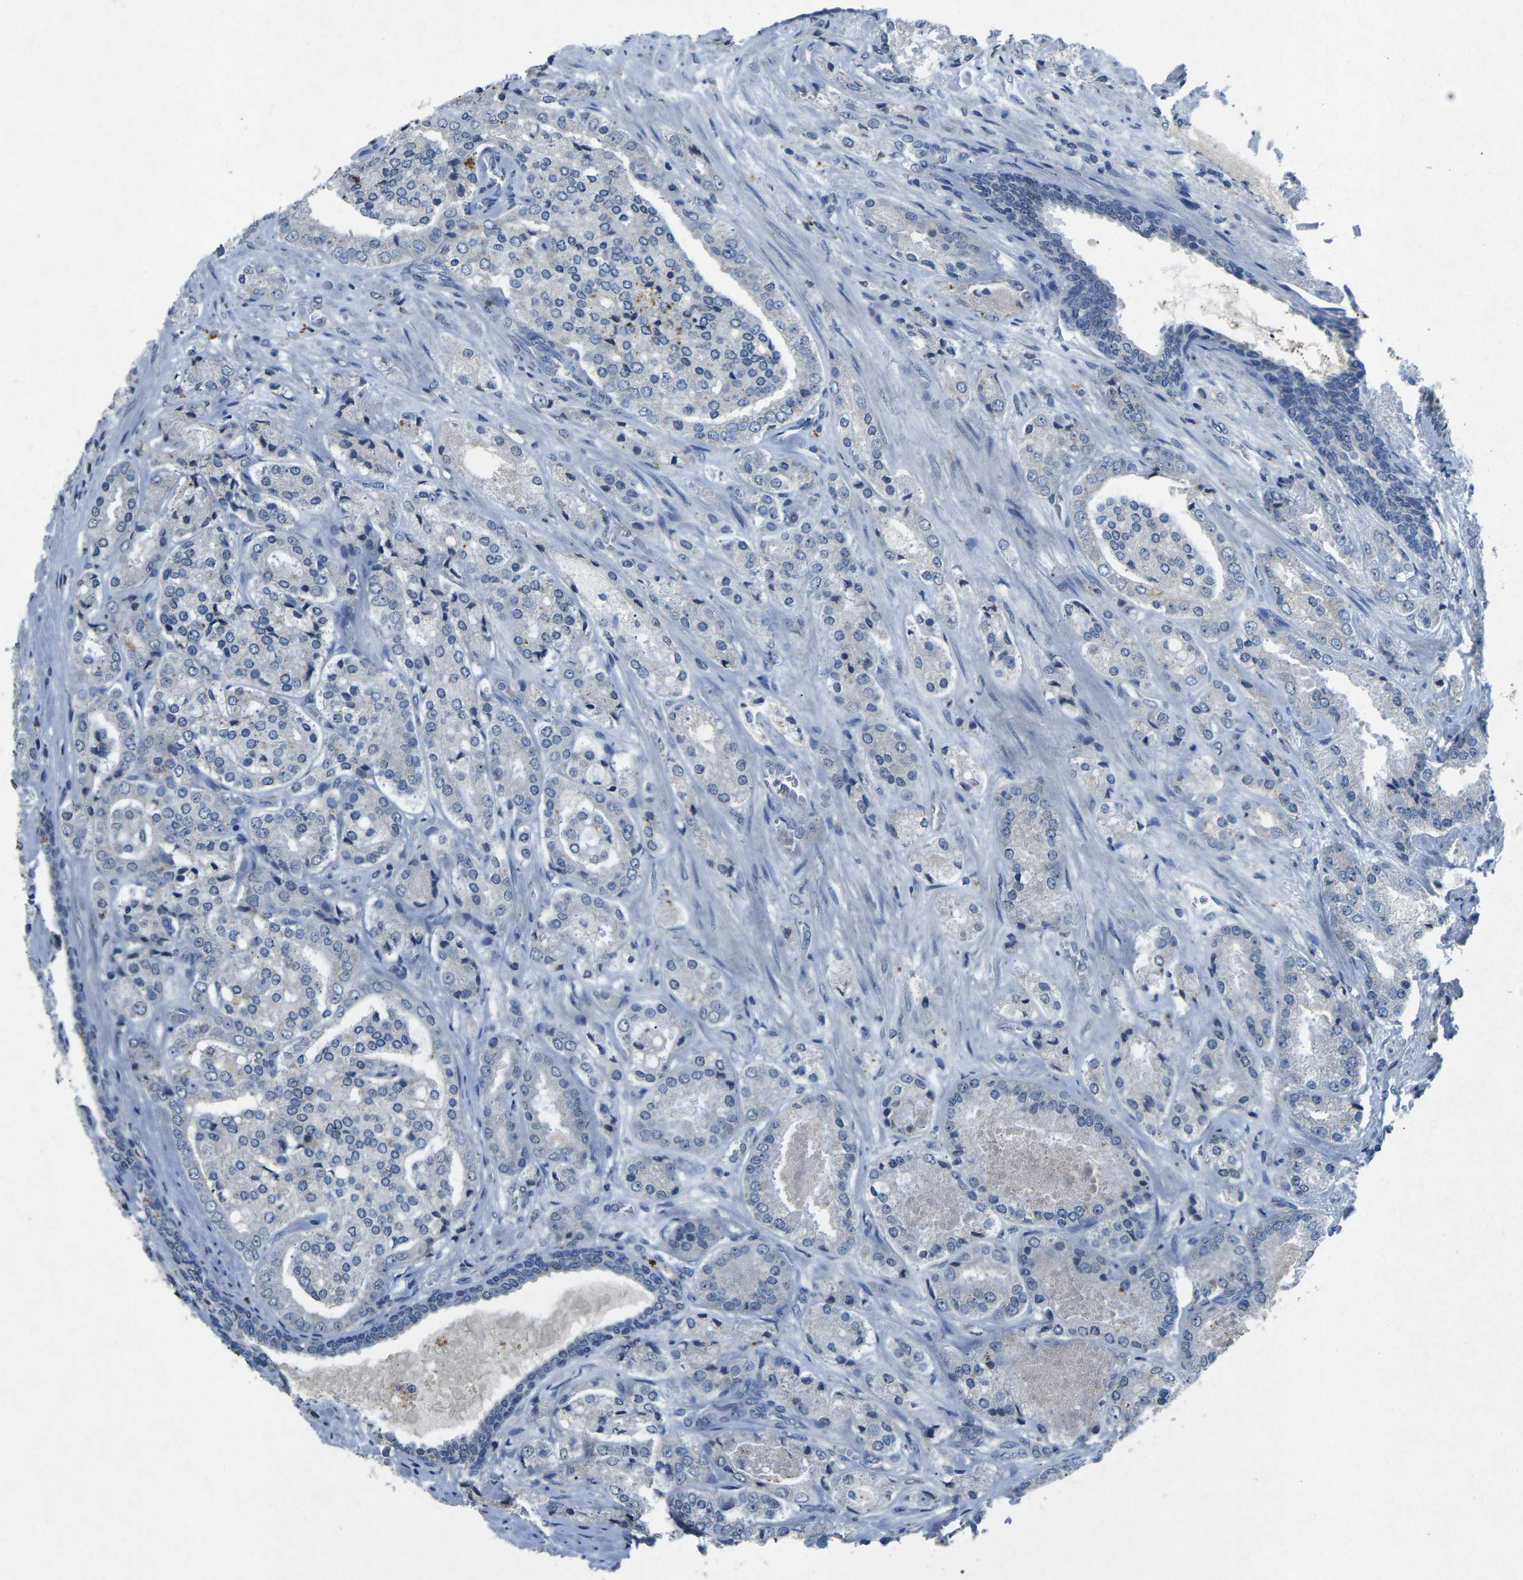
{"staining": {"intensity": "negative", "quantity": "none", "location": "none"}, "tissue": "prostate cancer", "cell_type": "Tumor cells", "image_type": "cancer", "snomed": [{"axis": "morphology", "description": "Adenocarcinoma, High grade"}, {"axis": "topography", "description": "Prostate"}], "caption": "There is no significant positivity in tumor cells of prostate cancer (adenocarcinoma (high-grade)).", "gene": "PLG", "patient": {"sex": "male", "age": 65}}